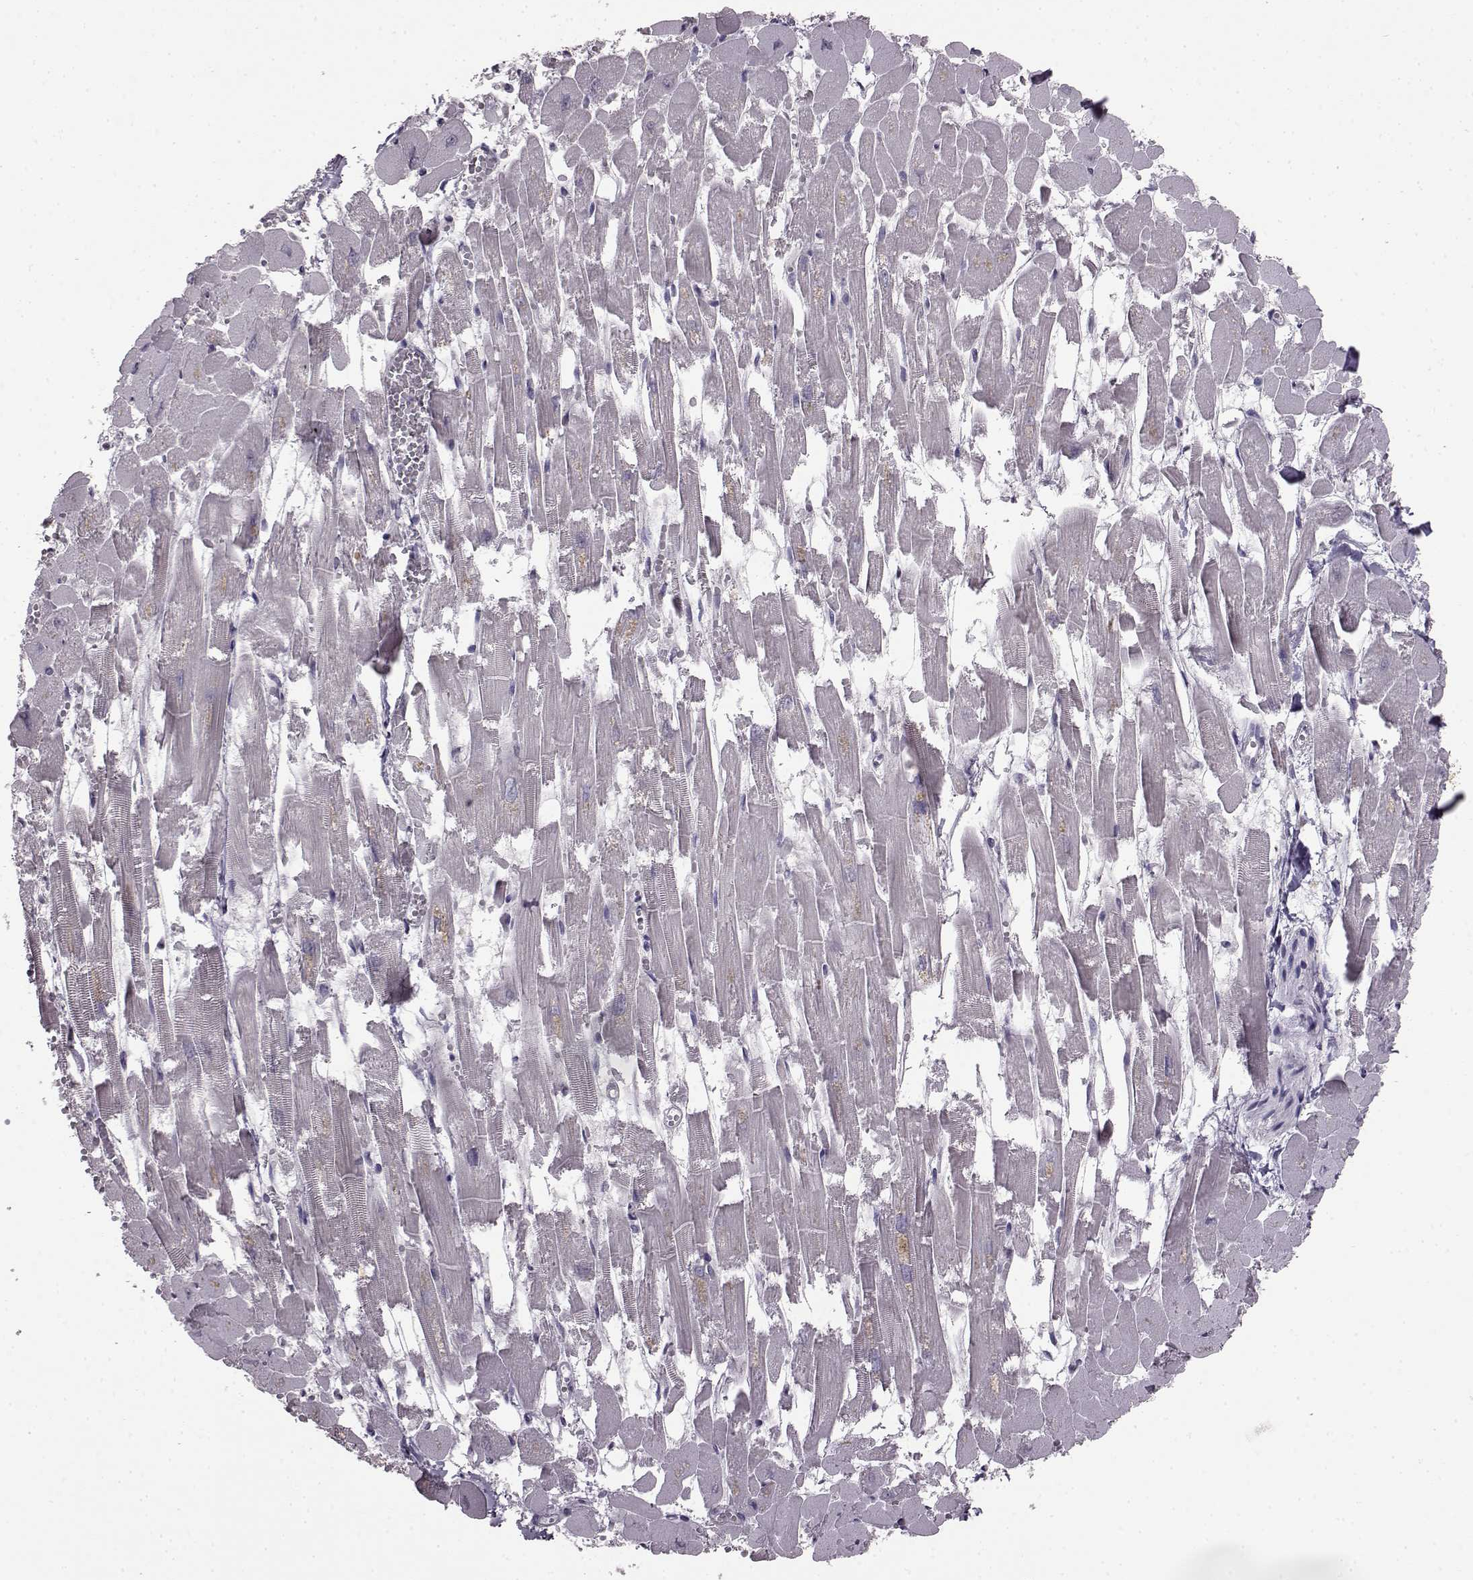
{"staining": {"intensity": "negative", "quantity": "none", "location": "none"}, "tissue": "heart muscle", "cell_type": "Cardiomyocytes", "image_type": "normal", "snomed": [{"axis": "morphology", "description": "Normal tissue, NOS"}, {"axis": "topography", "description": "Heart"}], "caption": "The micrograph reveals no staining of cardiomyocytes in benign heart muscle.", "gene": "LHB", "patient": {"sex": "female", "age": 52}}